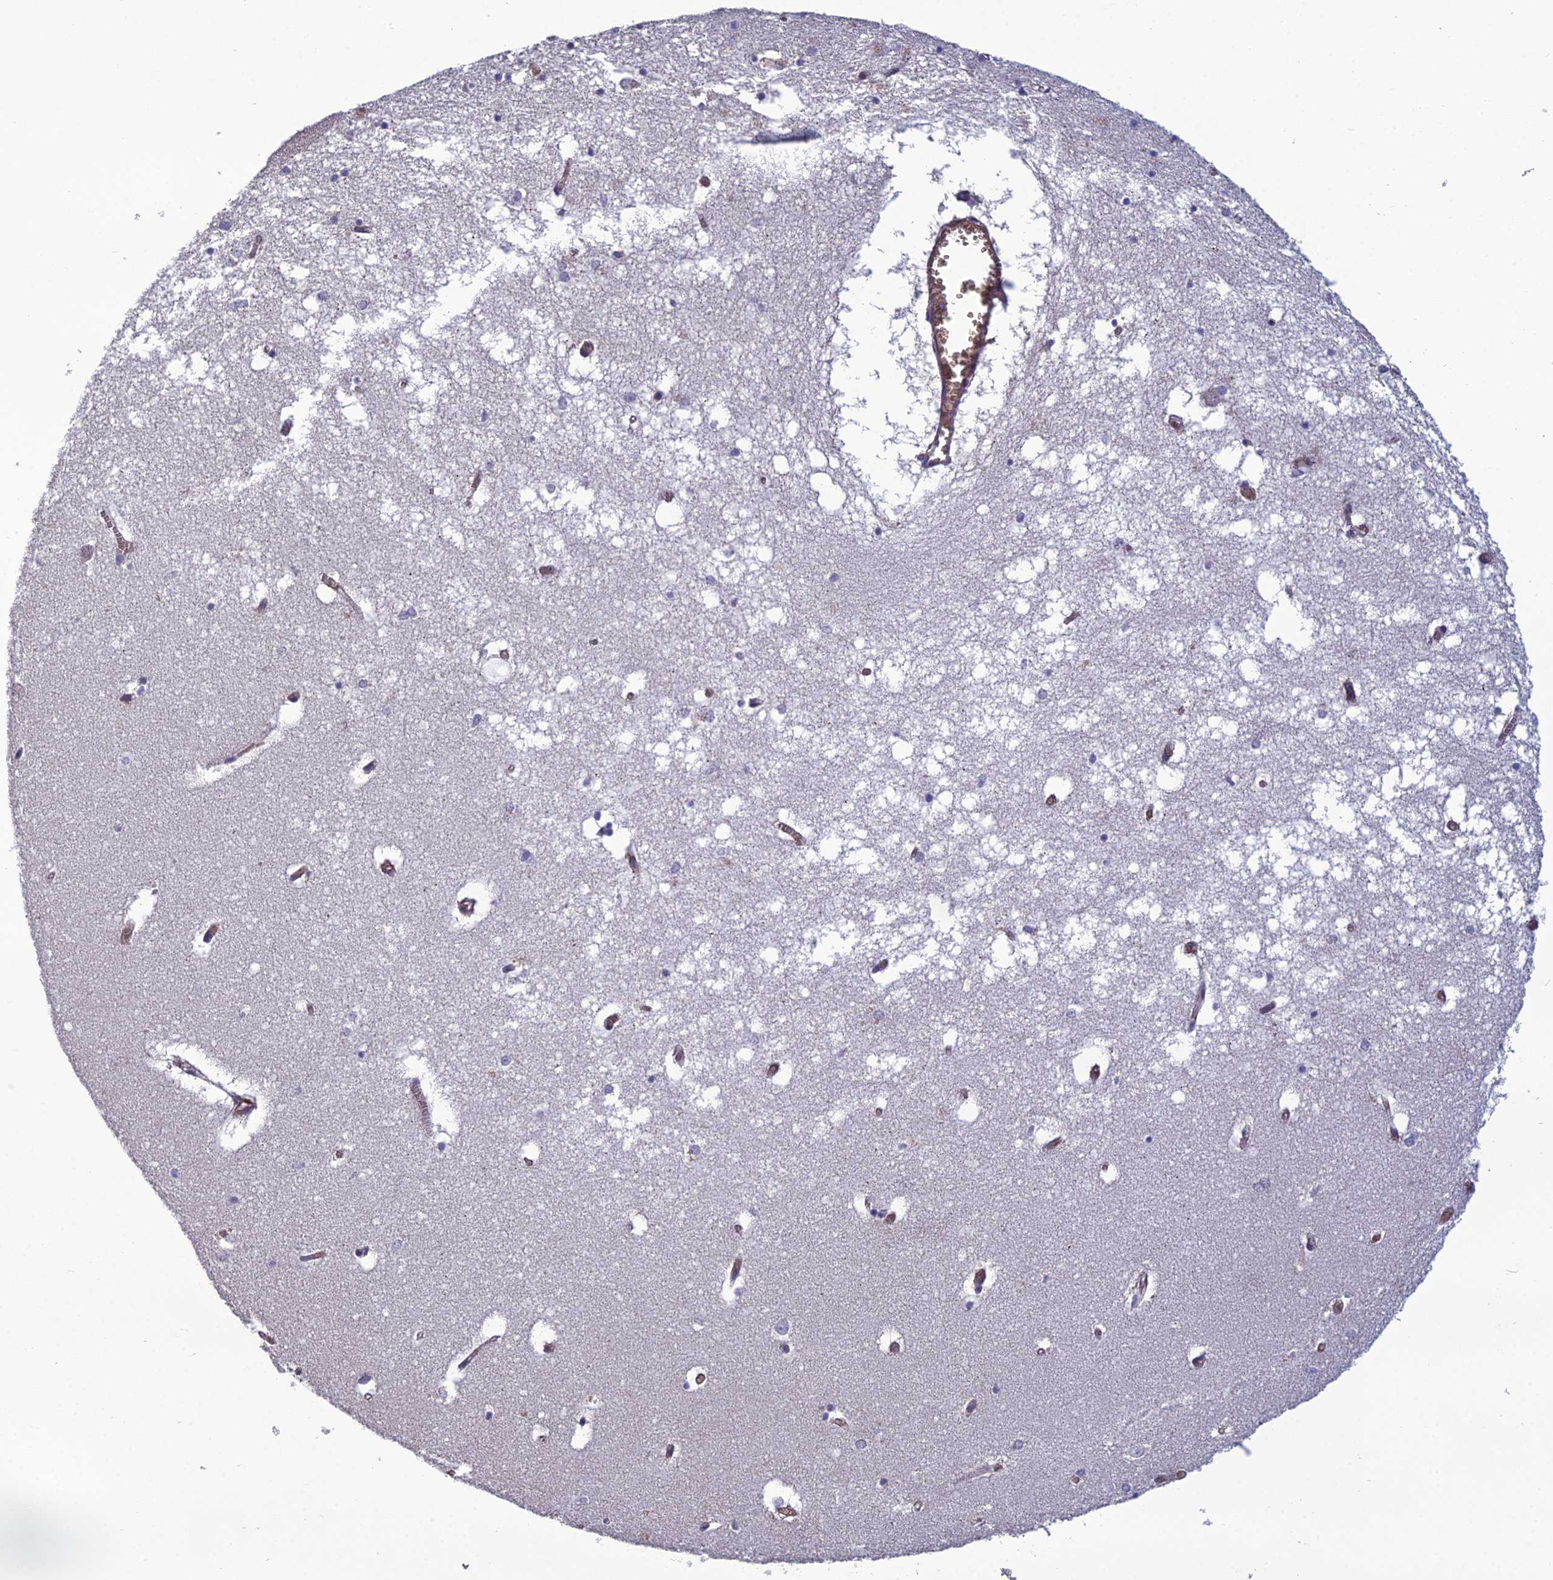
{"staining": {"intensity": "negative", "quantity": "none", "location": "none"}, "tissue": "hippocampus", "cell_type": "Glial cells", "image_type": "normal", "snomed": [{"axis": "morphology", "description": "Normal tissue, NOS"}, {"axis": "topography", "description": "Hippocampus"}], "caption": "The immunohistochemistry histopathology image has no significant staining in glial cells of hippocampus.", "gene": "GALR2", "patient": {"sex": "male", "age": 70}}